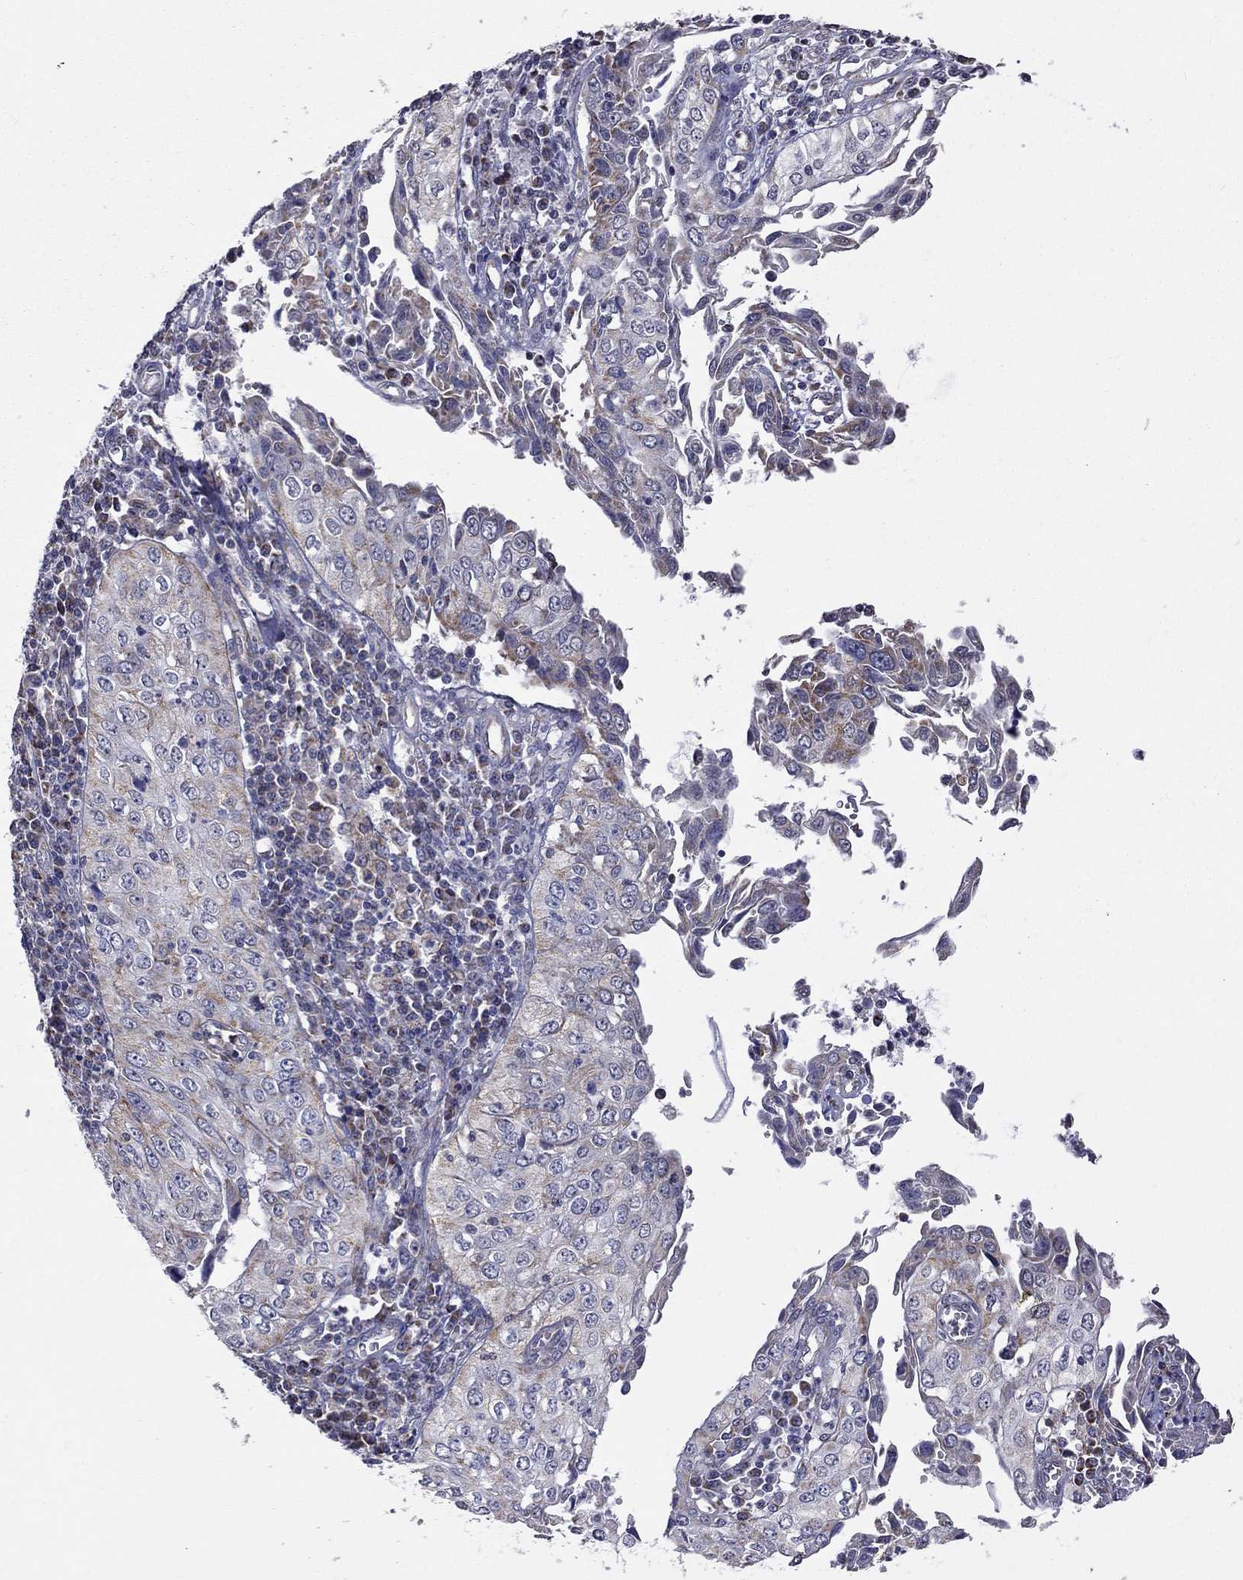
{"staining": {"intensity": "negative", "quantity": "none", "location": "none"}, "tissue": "cervical cancer", "cell_type": "Tumor cells", "image_type": "cancer", "snomed": [{"axis": "morphology", "description": "Squamous cell carcinoma, NOS"}, {"axis": "topography", "description": "Cervix"}], "caption": "High power microscopy micrograph of an immunohistochemistry image of squamous cell carcinoma (cervical), revealing no significant expression in tumor cells.", "gene": "NDUFB1", "patient": {"sex": "female", "age": 24}}